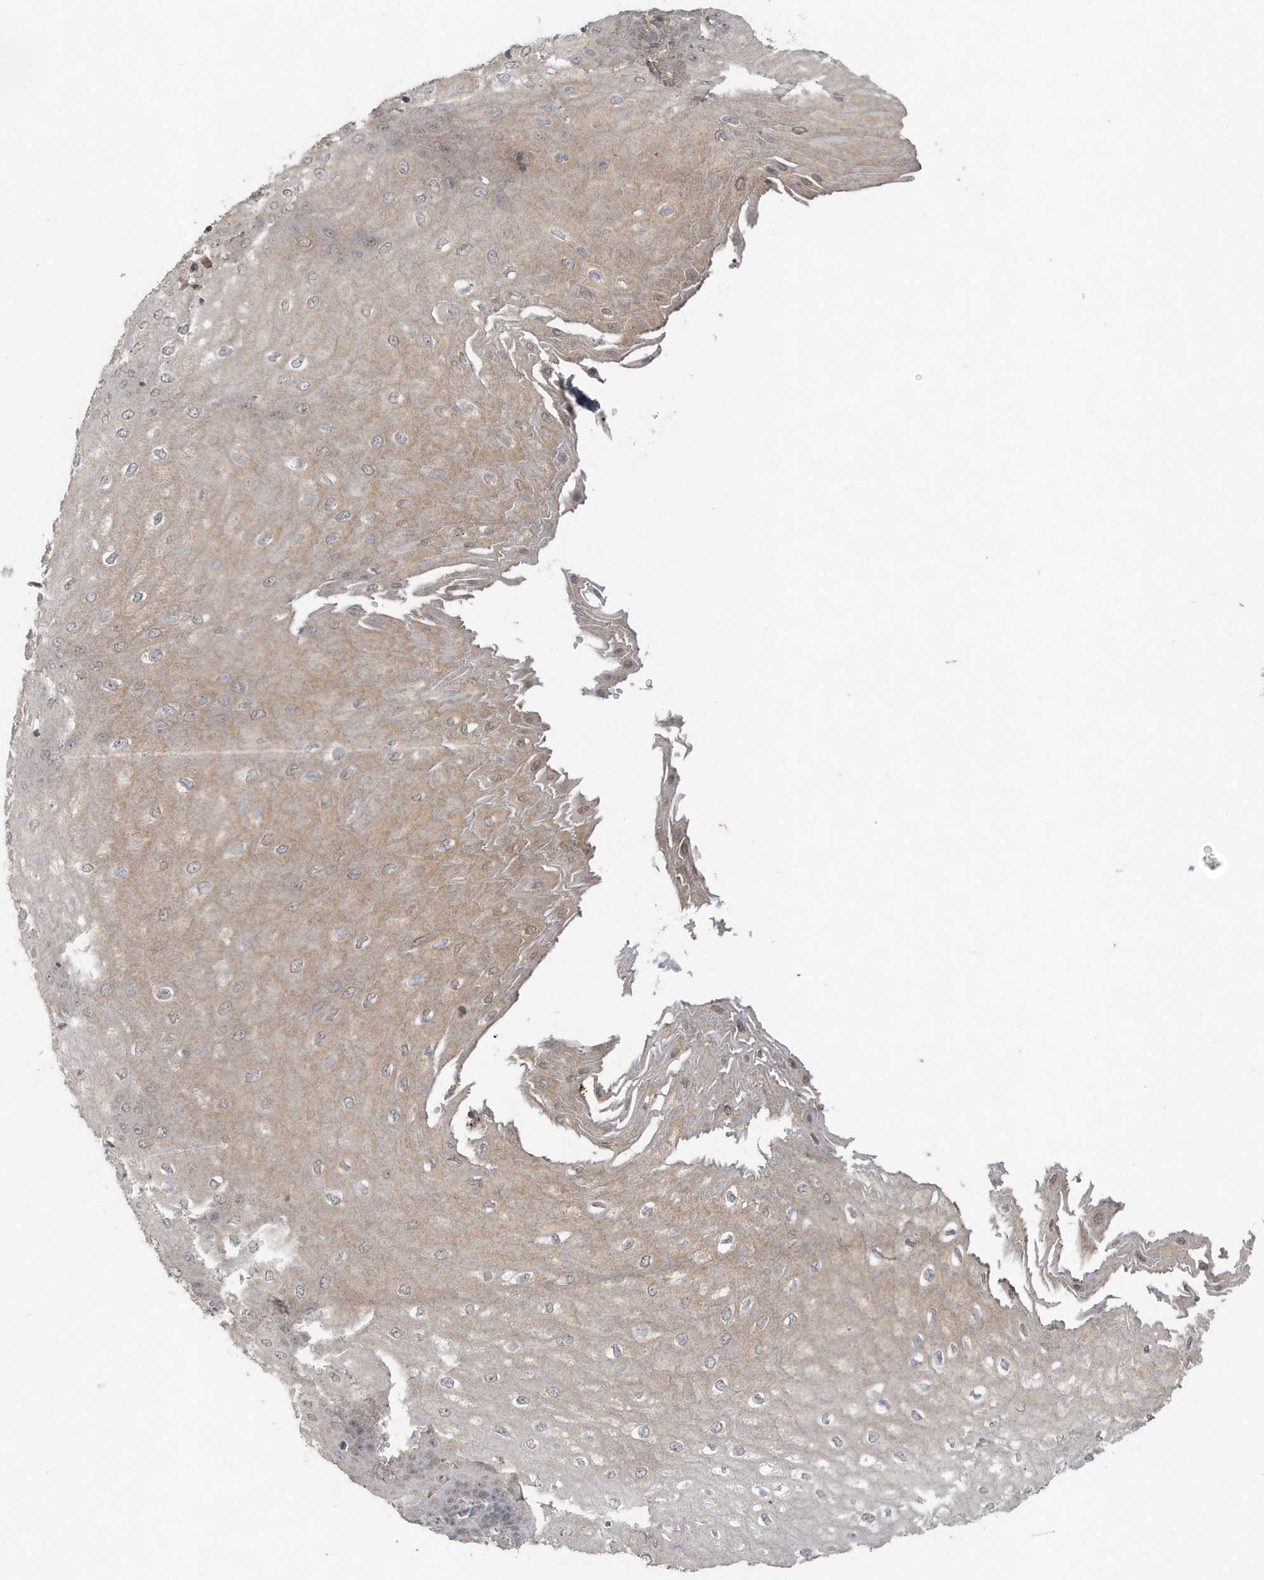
{"staining": {"intensity": "moderate", "quantity": "25%-75%", "location": "cytoplasmic/membranous"}, "tissue": "esophagus", "cell_type": "Squamous epithelial cells", "image_type": "normal", "snomed": [{"axis": "morphology", "description": "Normal tissue, NOS"}, {"axis": "topography", "description": "Esophagus"}], "caption": "Squamous epithelial cells display medium levels of moderate cytoplasmic/membranous positivity in approximately 25%-75% of cells in benign esophagus. (Stains: DAB (3,3'-diaminobenzidine) in brown, nuclei in blue, Microscopy: brightfield microscopy at high magnification).", "gene": "C1RL", "patient": {"sex": "male", "age": 60}}